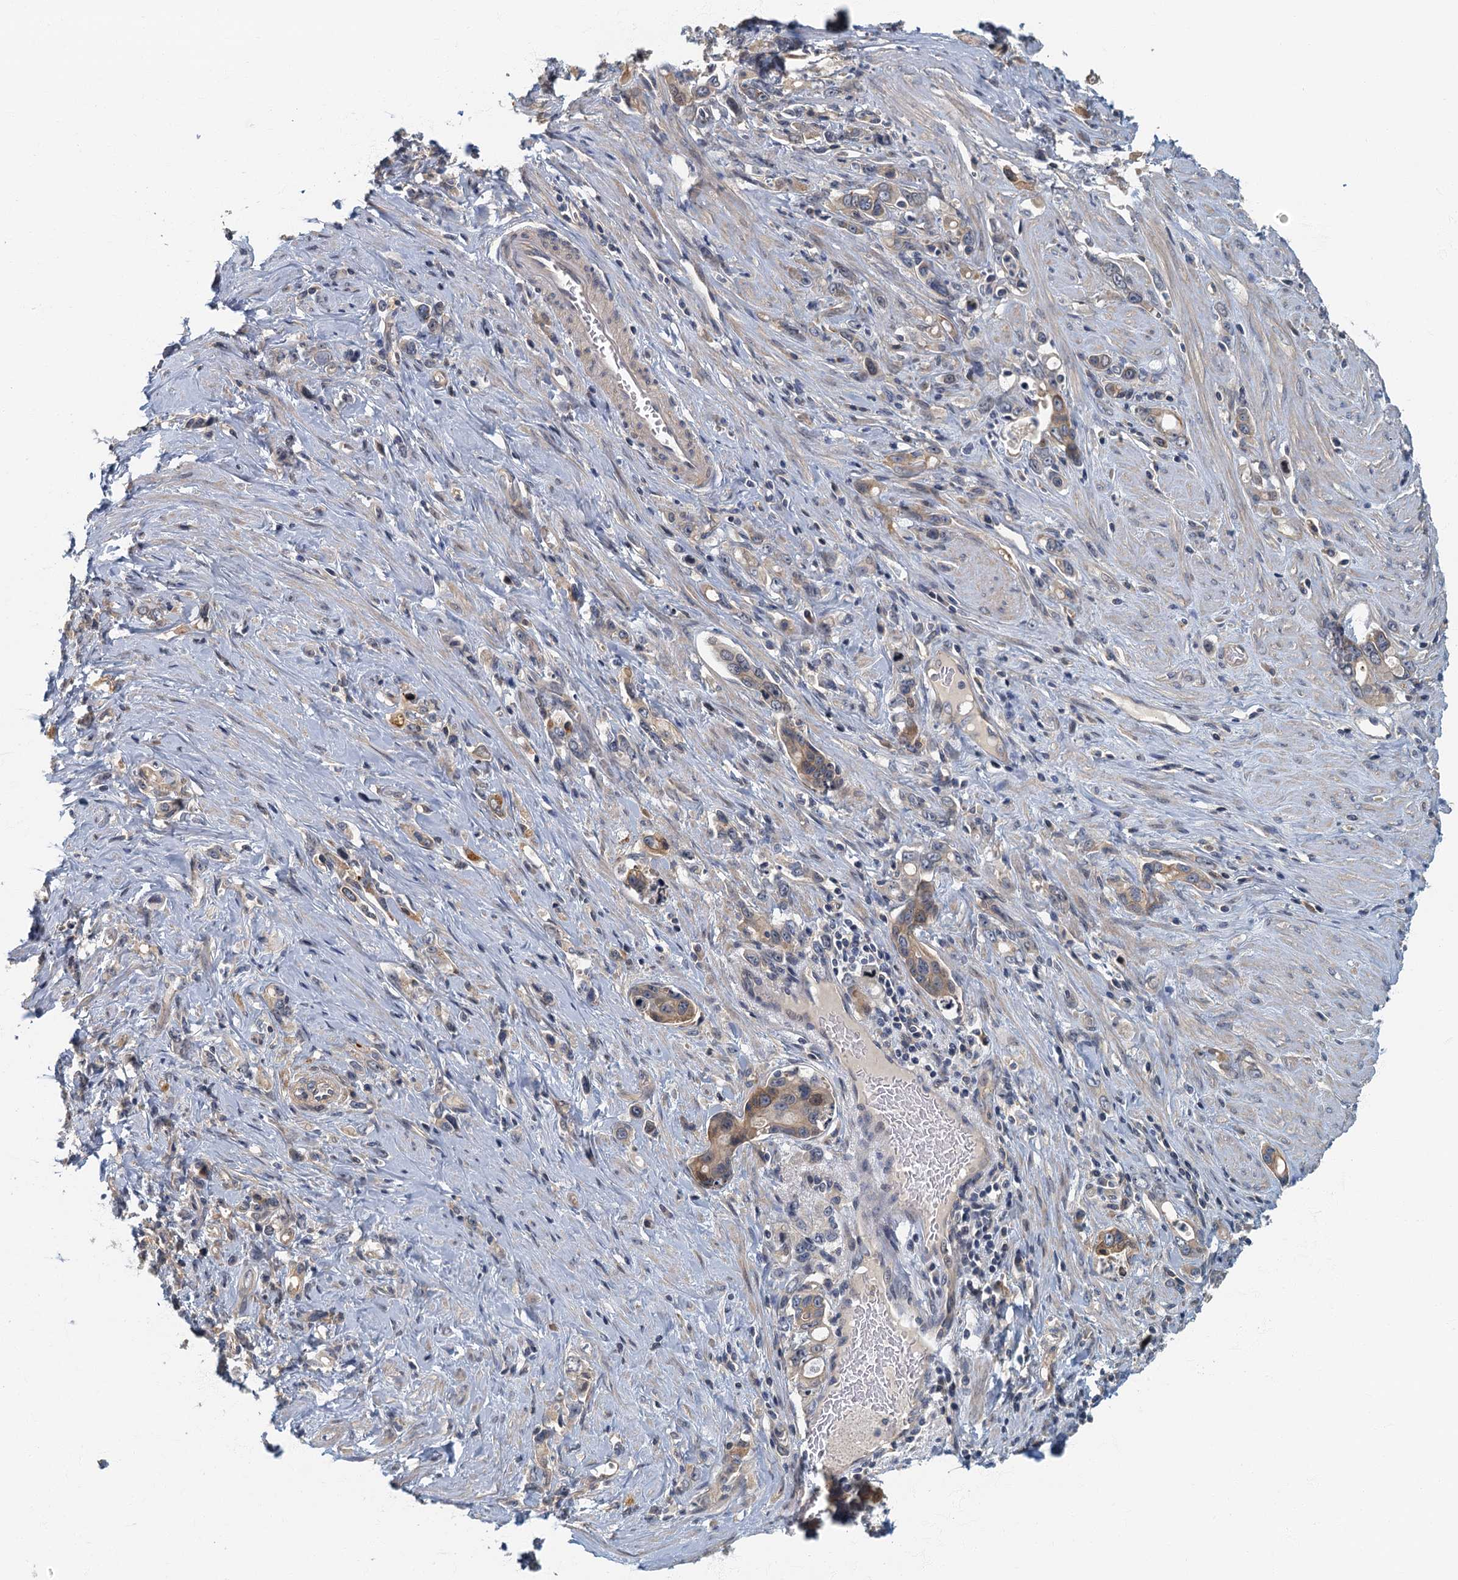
{"staining": {"intensity": "weak", "quantity": "<25%", "location": "cytoplasmic/membranous"}, "tissue": "stomach cancer", "cell_type": "Tumor cells", "image_type": "cancer", "snomed": [{"axis": "morphology", "description": "Adenocarcinoma, NOS"}, {"axis": "topography", "description": "Stomach, lower"}], "caption": "High power microscopy micrograph of an IHC image of stomach adenocarcinoma, revealing no significant expression in tumor cells. (Stains: DAB (3,3'-diaminobenzidine) immunohistochemistry (IHC) with hematoxylin counter stain, Microscopy: brightfield microscopy at high magnification).", "gene": "CKAP2L", "patient": {"sex": "female", "age": 43}}